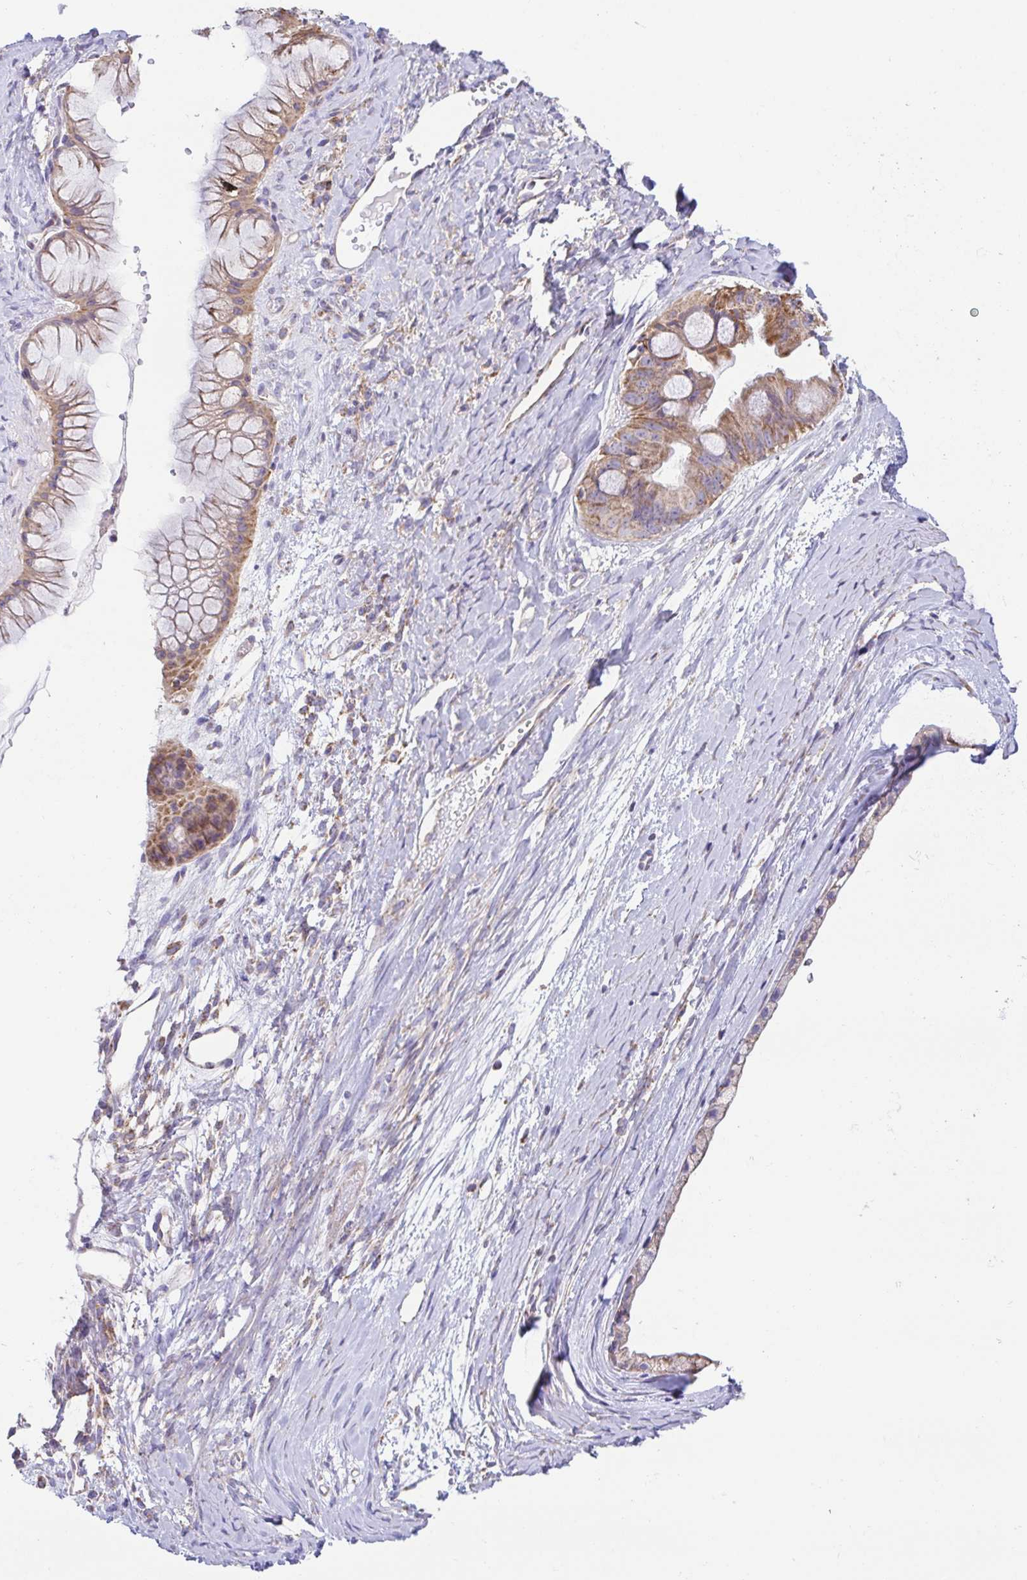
{"staining": {"intensity": "moderate", "quantity": ">75%", "location": "cytoplasmic/membranous"}, "tissue": "ovarian cancer", "cell_type": "Tumor cells", "image_type": "cancer", "snomed": [{"axis": "morphology", "description": "Cystadenocarcinoma, mucinous, NOS"}, {"axis": "topography", "description": "Ovary"}], "caption": "A histopathology image showing moderate cytoplasmic/membranous staining in approximately >75% of tumor cells in ovarian cancer, as visualized by brown immunohistochemical staining.", "gene": "GINM1", "patient": {"sex": "female", "age": 61}}